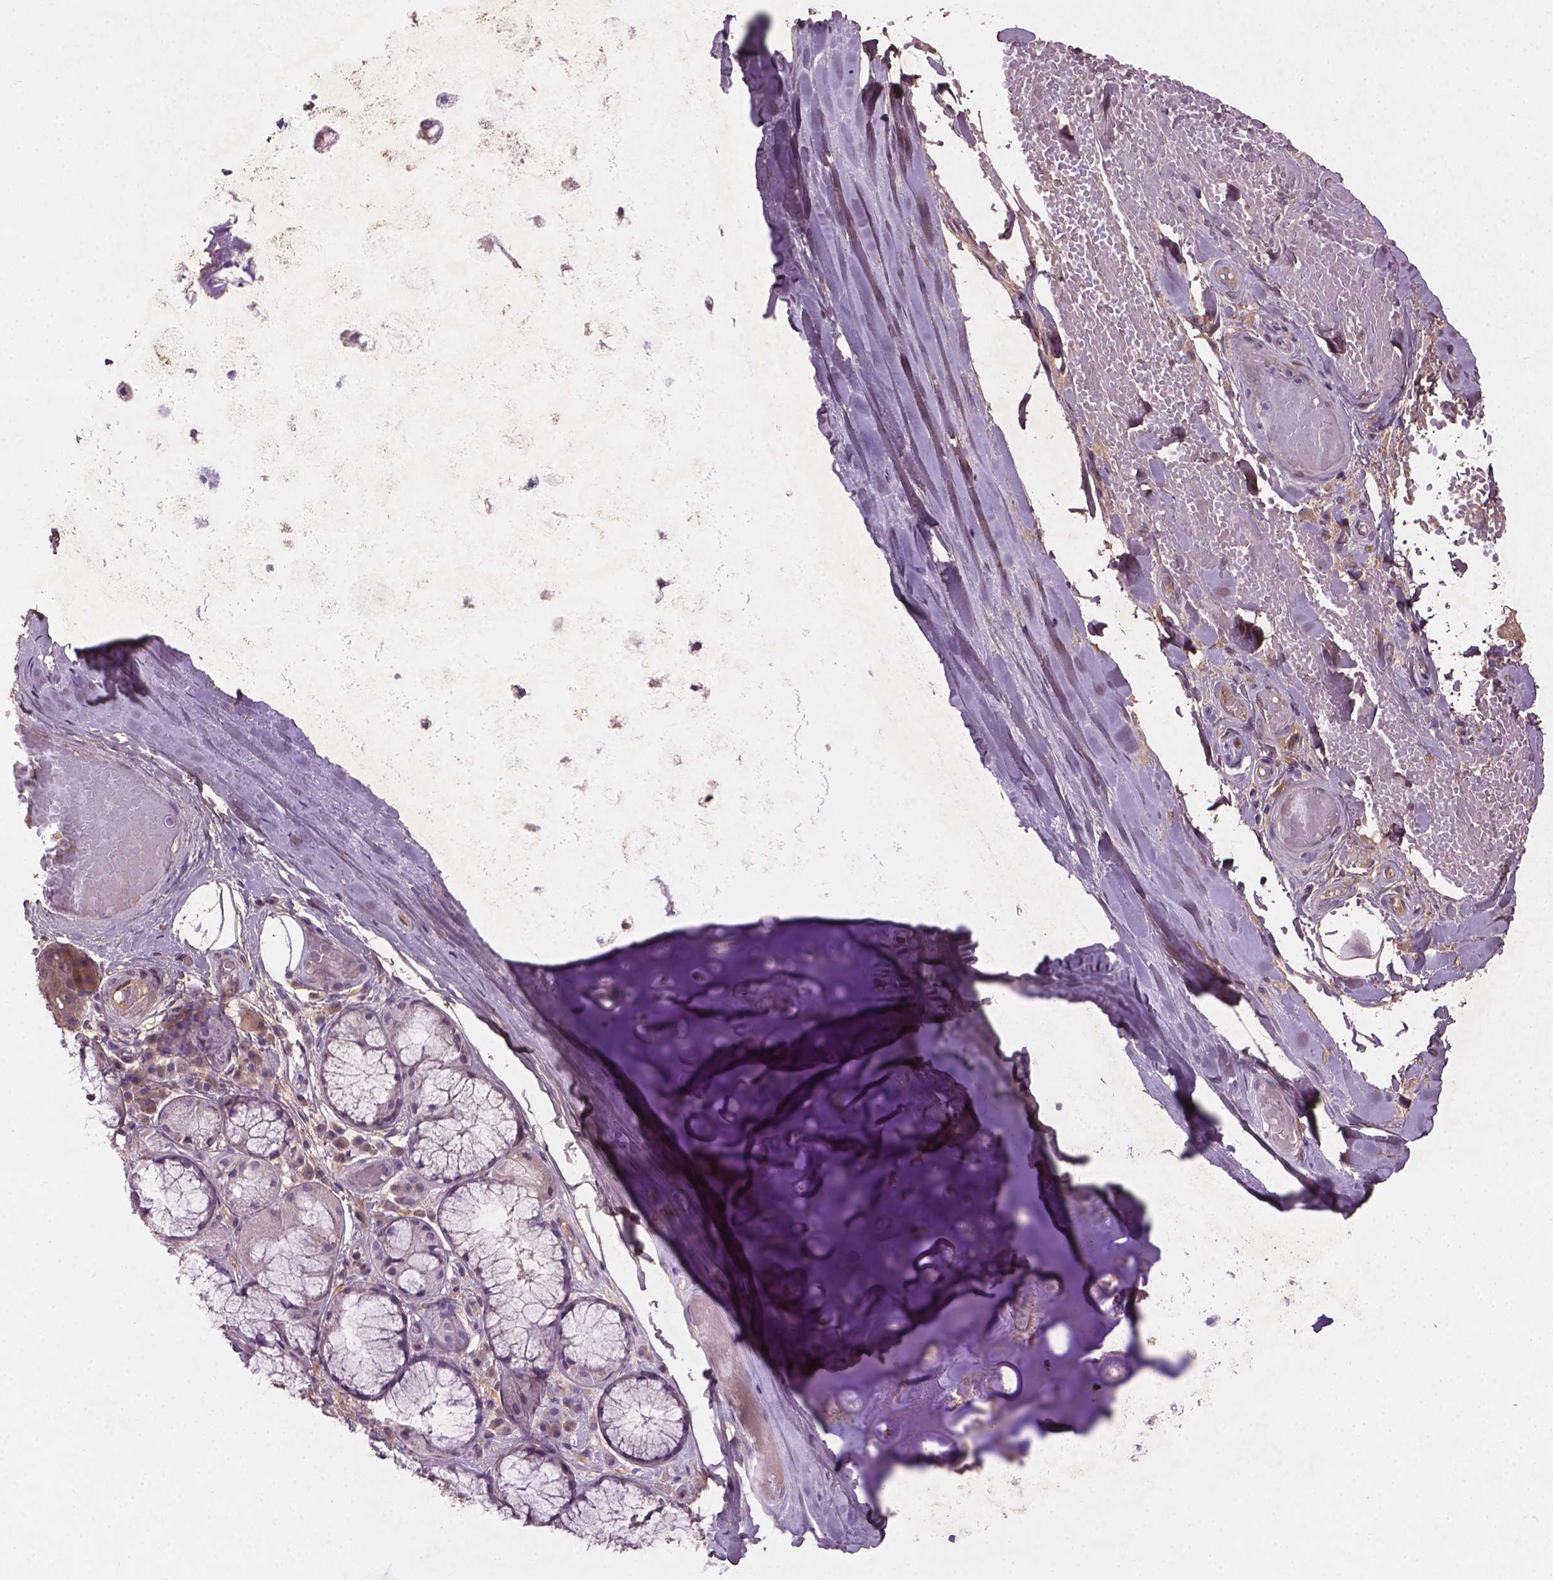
{"staining": {"intensity": "negative", "quantity": "none", "location": "none"}, "tissue": "adipose tissue", "cell_type": "Adipocytes", "image_type": "normal", "snomed": [{"axis": "morphology", "description": "Normal tissue, NOS"}, {"axis": "topography", "description": "Cartilage tissue"}, {"axis": "topography", "description": "Bronchus"}], "caption": "This is an immunohistochemistry micrograph of benign adipose tissue. There is no staining in adipocytes.", "gene": "SOX17", "patient": {"sex": "male", "age": 64}}